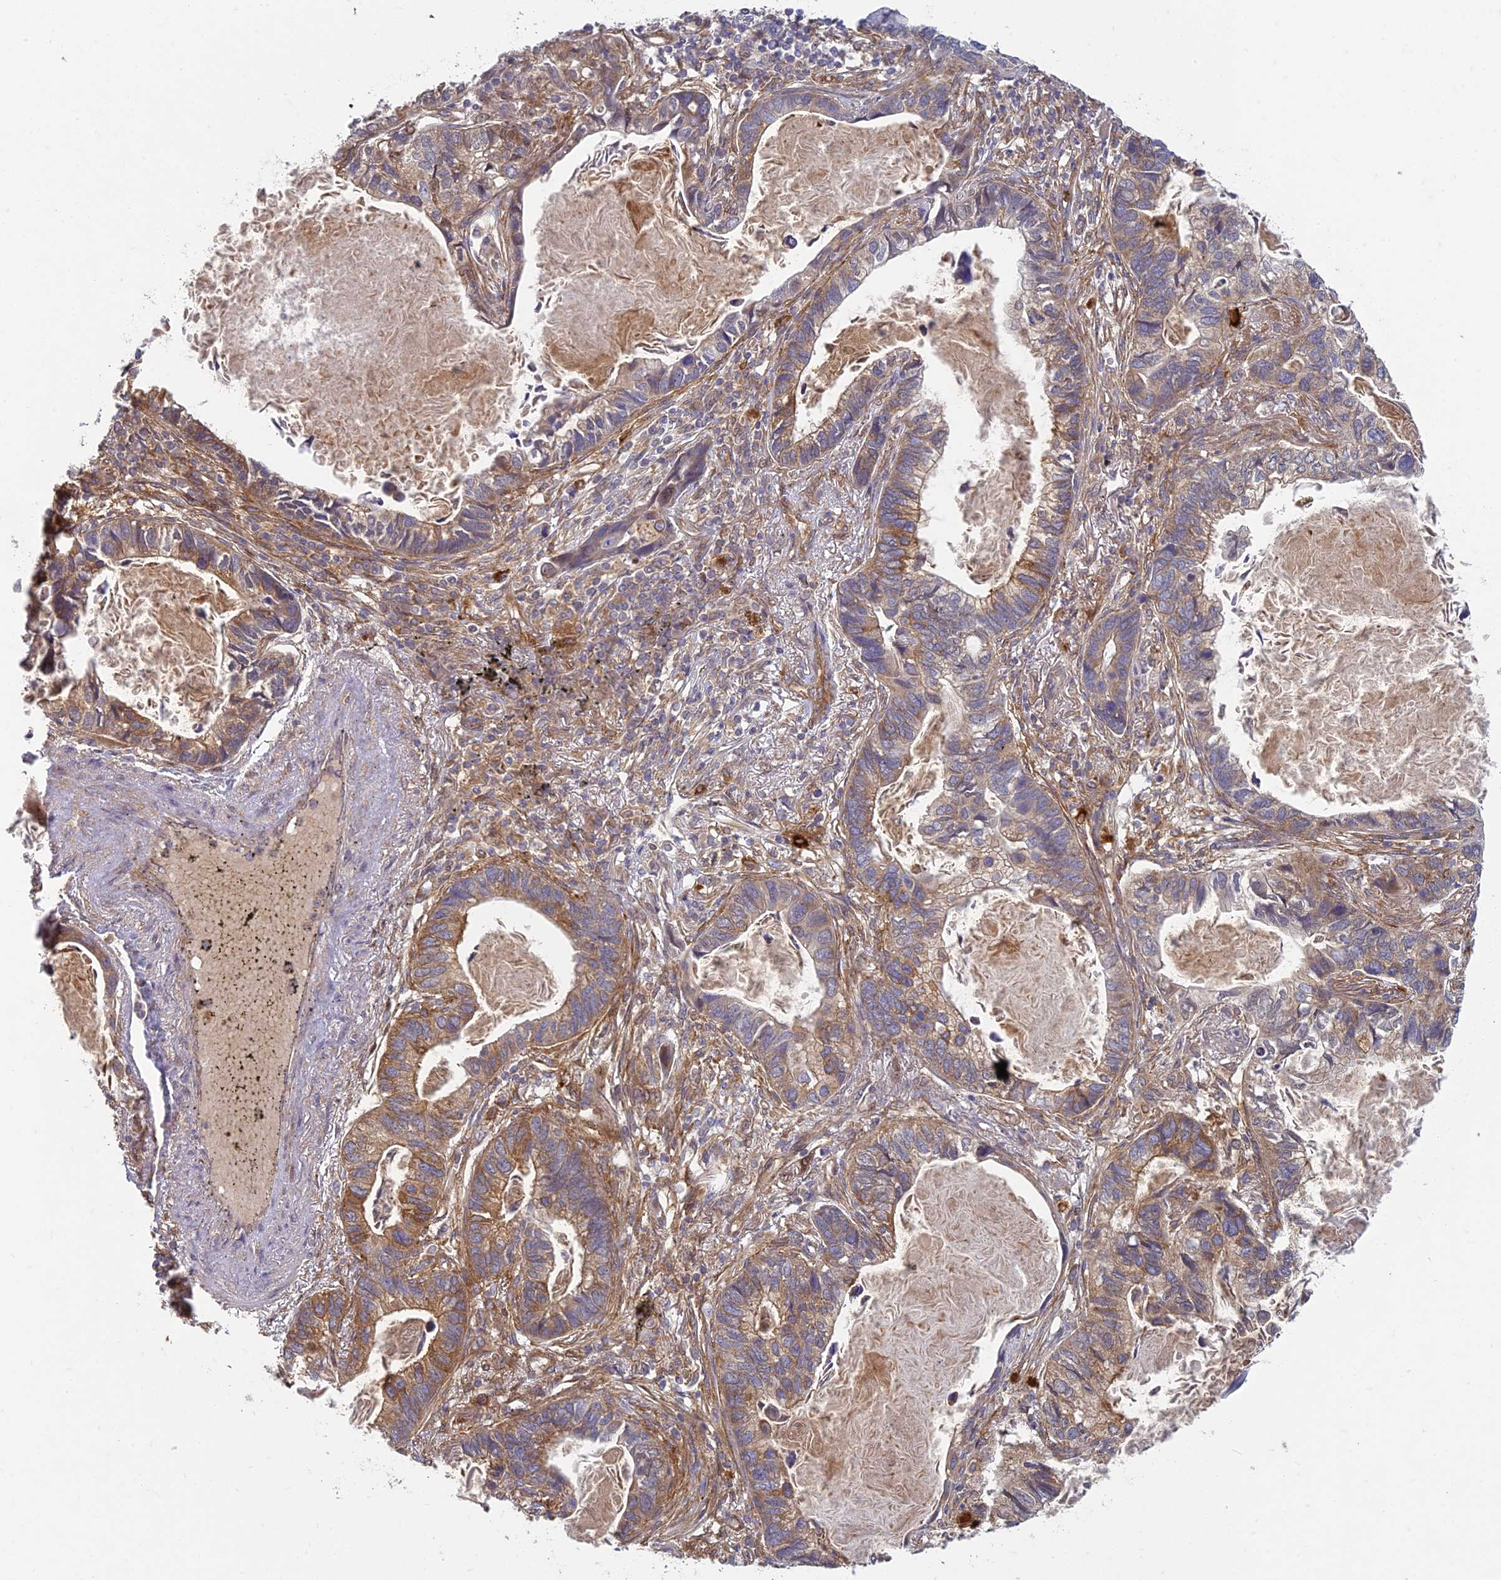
{"staining": {"intensity": "moderate", "quantity": "25%-75%", "location": "cytoplasmic/membranous"}, "tissue": "lung cancer", "cell_type": "Tumor cells", "image_type": "cancer", "snomed": [{"axis": "morphology", "description": "Adenocarcinoma, NOS"}, {"axis": "topography", "description": "Lung"}], "caption": "Lung cancer (adenocarcinoma) stained with DAB (3,3'-diaminobenzidine) immunohistochemistry (IHC) displays medium levels of moderate cytoplasmic/membranous expression in approximately 25%-75% of tumor cells.", "gene": "TCF25", "patient": {"sex": "male", "age": 67}}